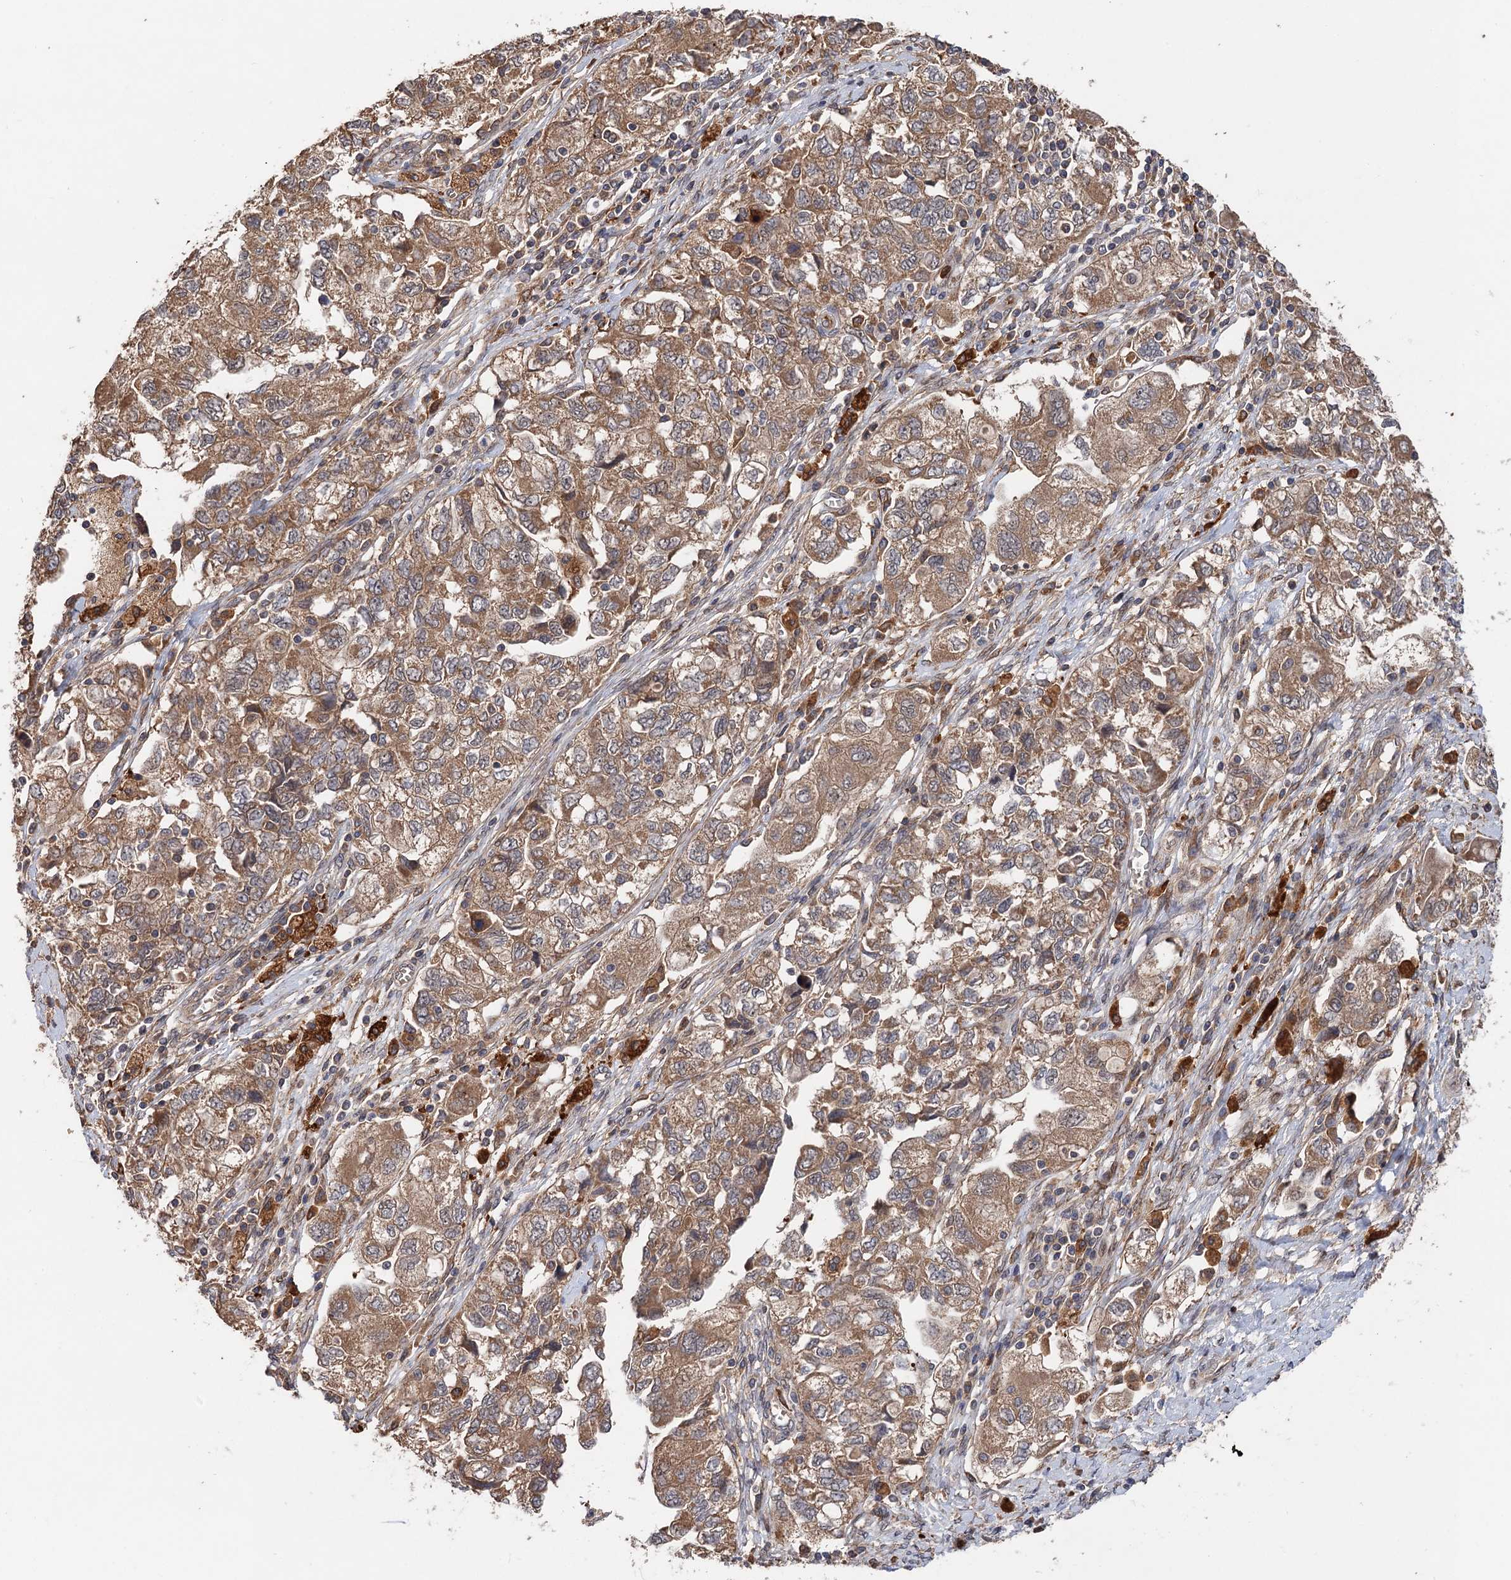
{"staining": {"intensity": "moderate", "quantity": ">75%", "location": "cytoplasmic/membranous"}, "tissue": "ovarian cancer", "cell_type": "Tumor cells", "image_type": "cancer", "snomed": [{"axis": "morphology", "description": "Carcinoma, NOS"}, {"axis": "morphology", "description": "Cystadenocarcinoma, serous, NOS"}, {"axis": "topography", "description": "Ovary"}], "caption": "High-power microscopy captured an IHC histopathology image of ovarian cancer, revealing moderate cytoplasmic/membranous staining in about >75% of tumor cells.", "gene": "SNX32", "patient": {"sex": "female", "age": 69}}